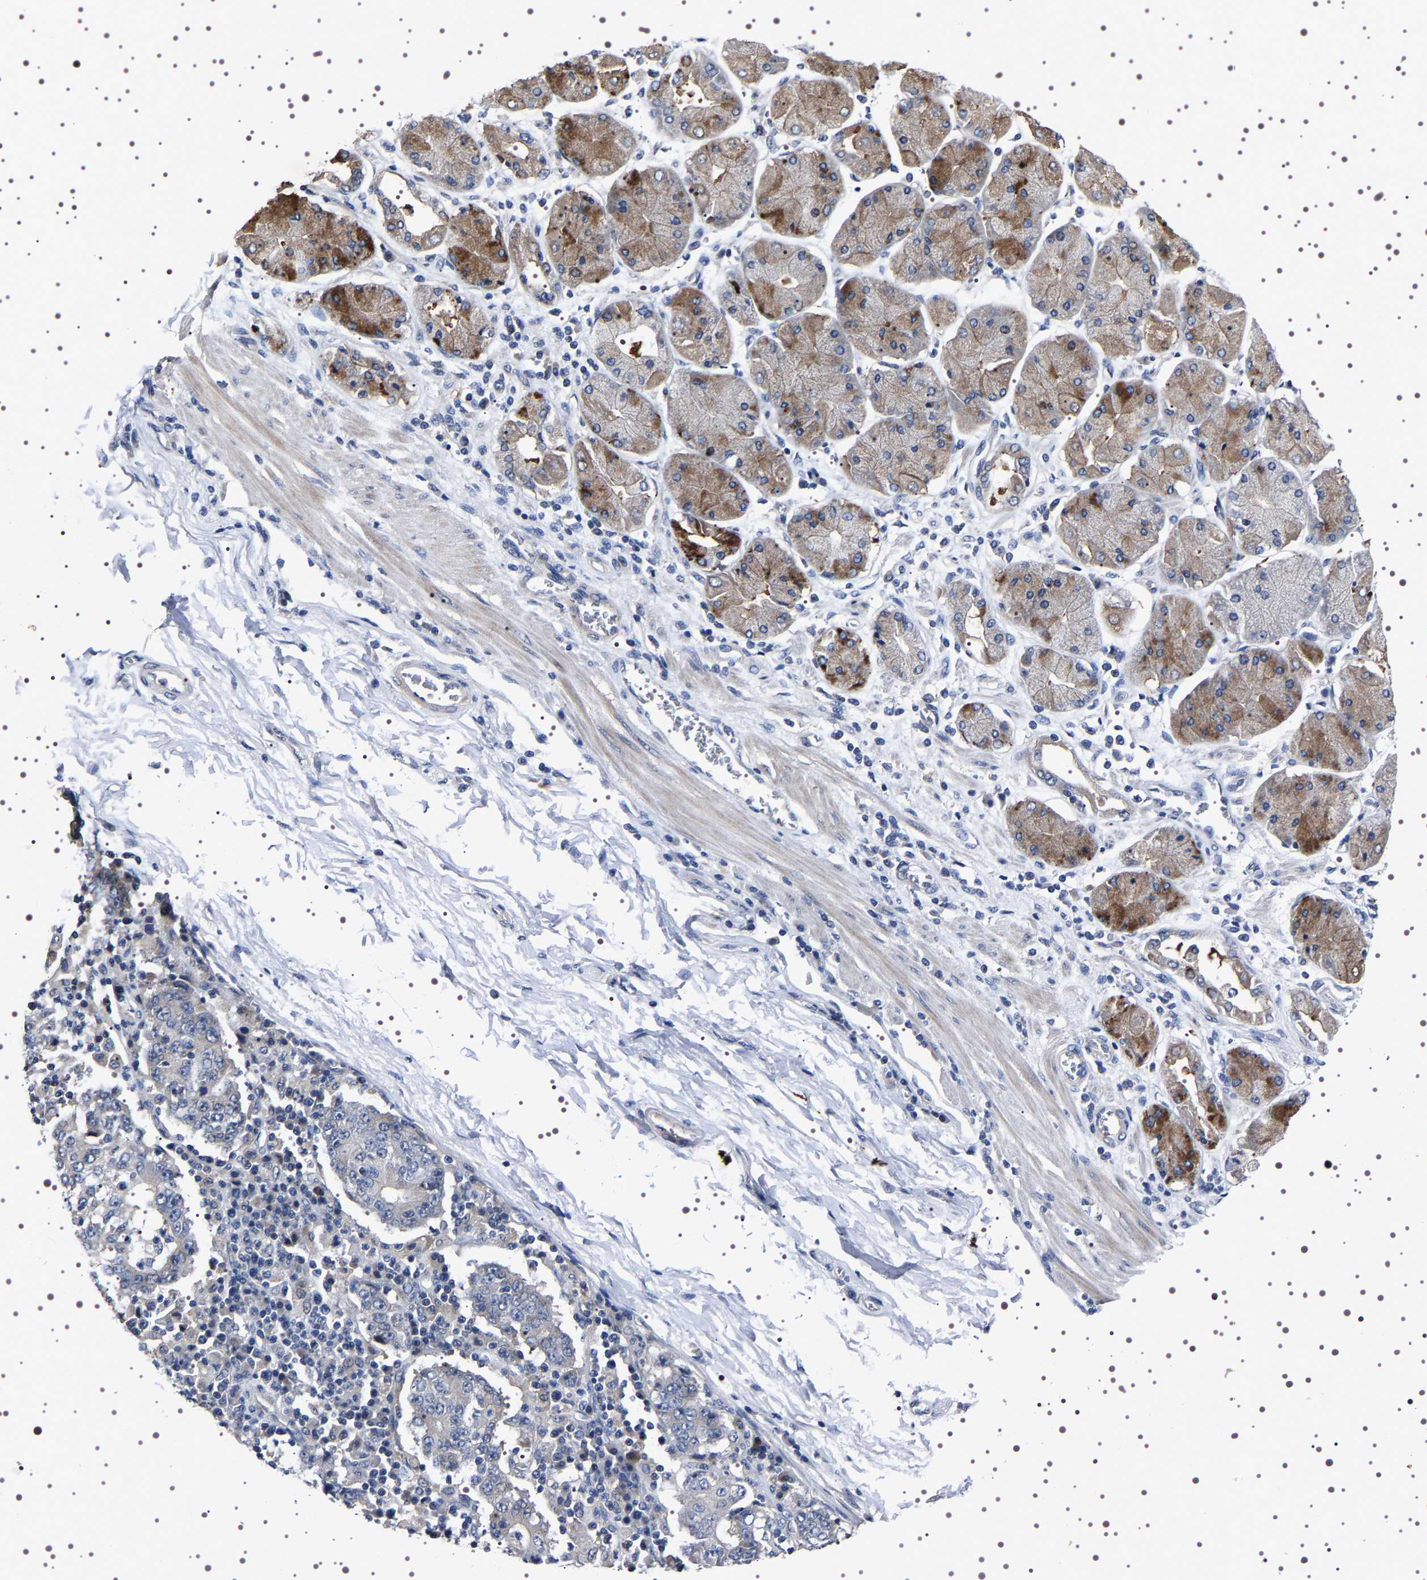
{"staining": {"intensity": "negative", "quantity": "none", "location": "none"}, "tissue": "stomach cancer", "cell_type": "Tumor cells", "image_type": "cancer", "snomed": [{"axis": "morphology", "description": "Normal tissue, NOS"}, {"axis": "morphology", "description": "Adenocarcinoma, NOS"}, {"axis": "topography", "description": "Stomach, upper"}, {"axis": "topography", "description": "Stomach"}], "caption": "Adenocarcinoma (stomach) stained for a protein using immunohistochemistry displays no expression tumor cells.", "gene": "TARBP1", "patient": {"sex": "male", "age": 59}}